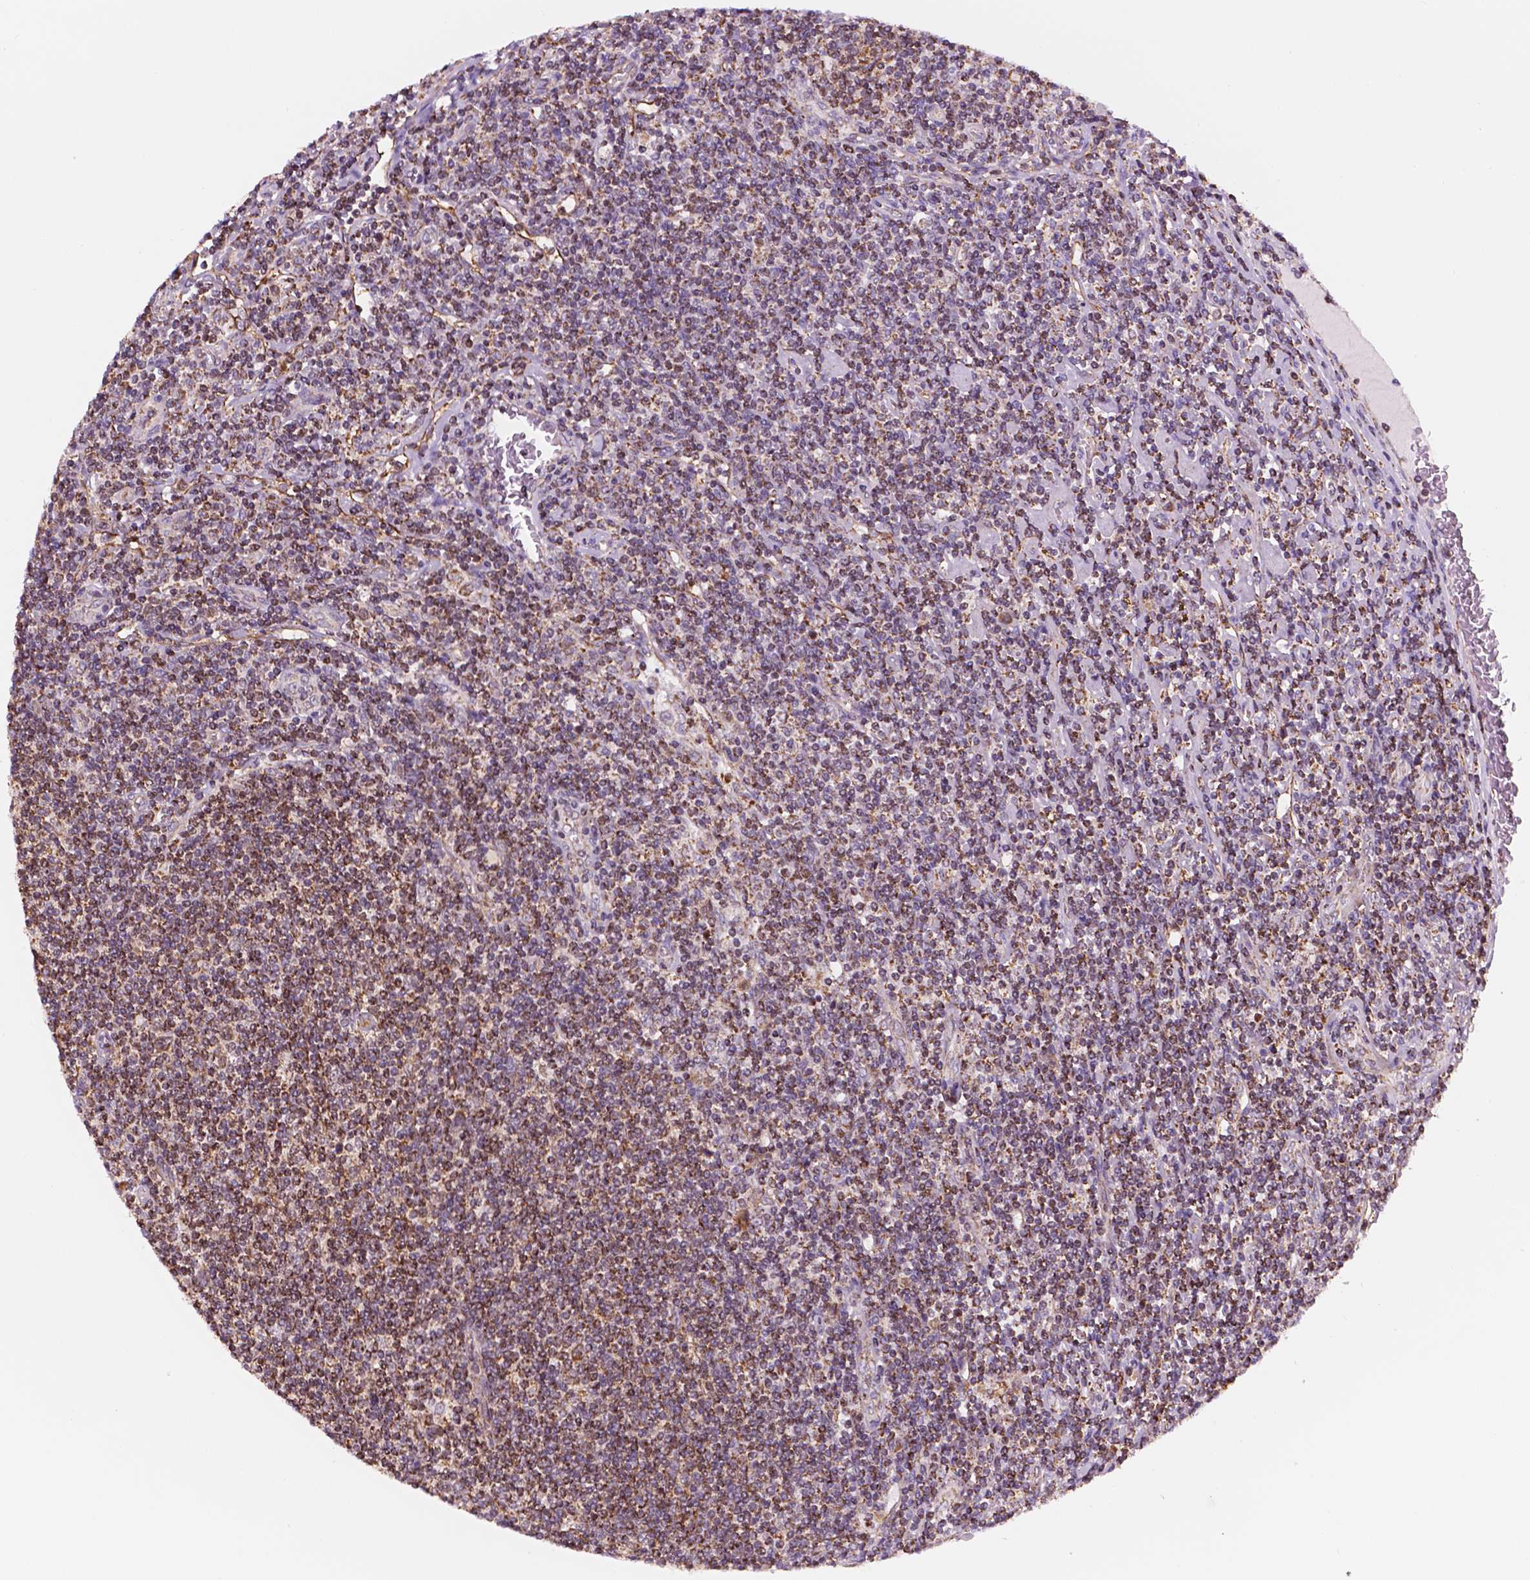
{"staining": {"intensity": "weak", "quantity": ">75%", "location": "cytoplasmic/membranous"}, "tissue": "lymphoma", "cell_type": "Tumor cells", "image_type": "cancer", "snomed": [{"axis": "morphology", "description": "Hodgkin's disease, NOS"}, {"axis": "topography", "description": "Lymph node"}], "caption": "This is an image of immunohistochemistry (IHC) staining of Hodgkin's disease, which shows weak expression in the cytoplasmic/membranous of tumor cells.", "gene": "GEMIN4", "patient": {"sex": "male", "age": 40}}